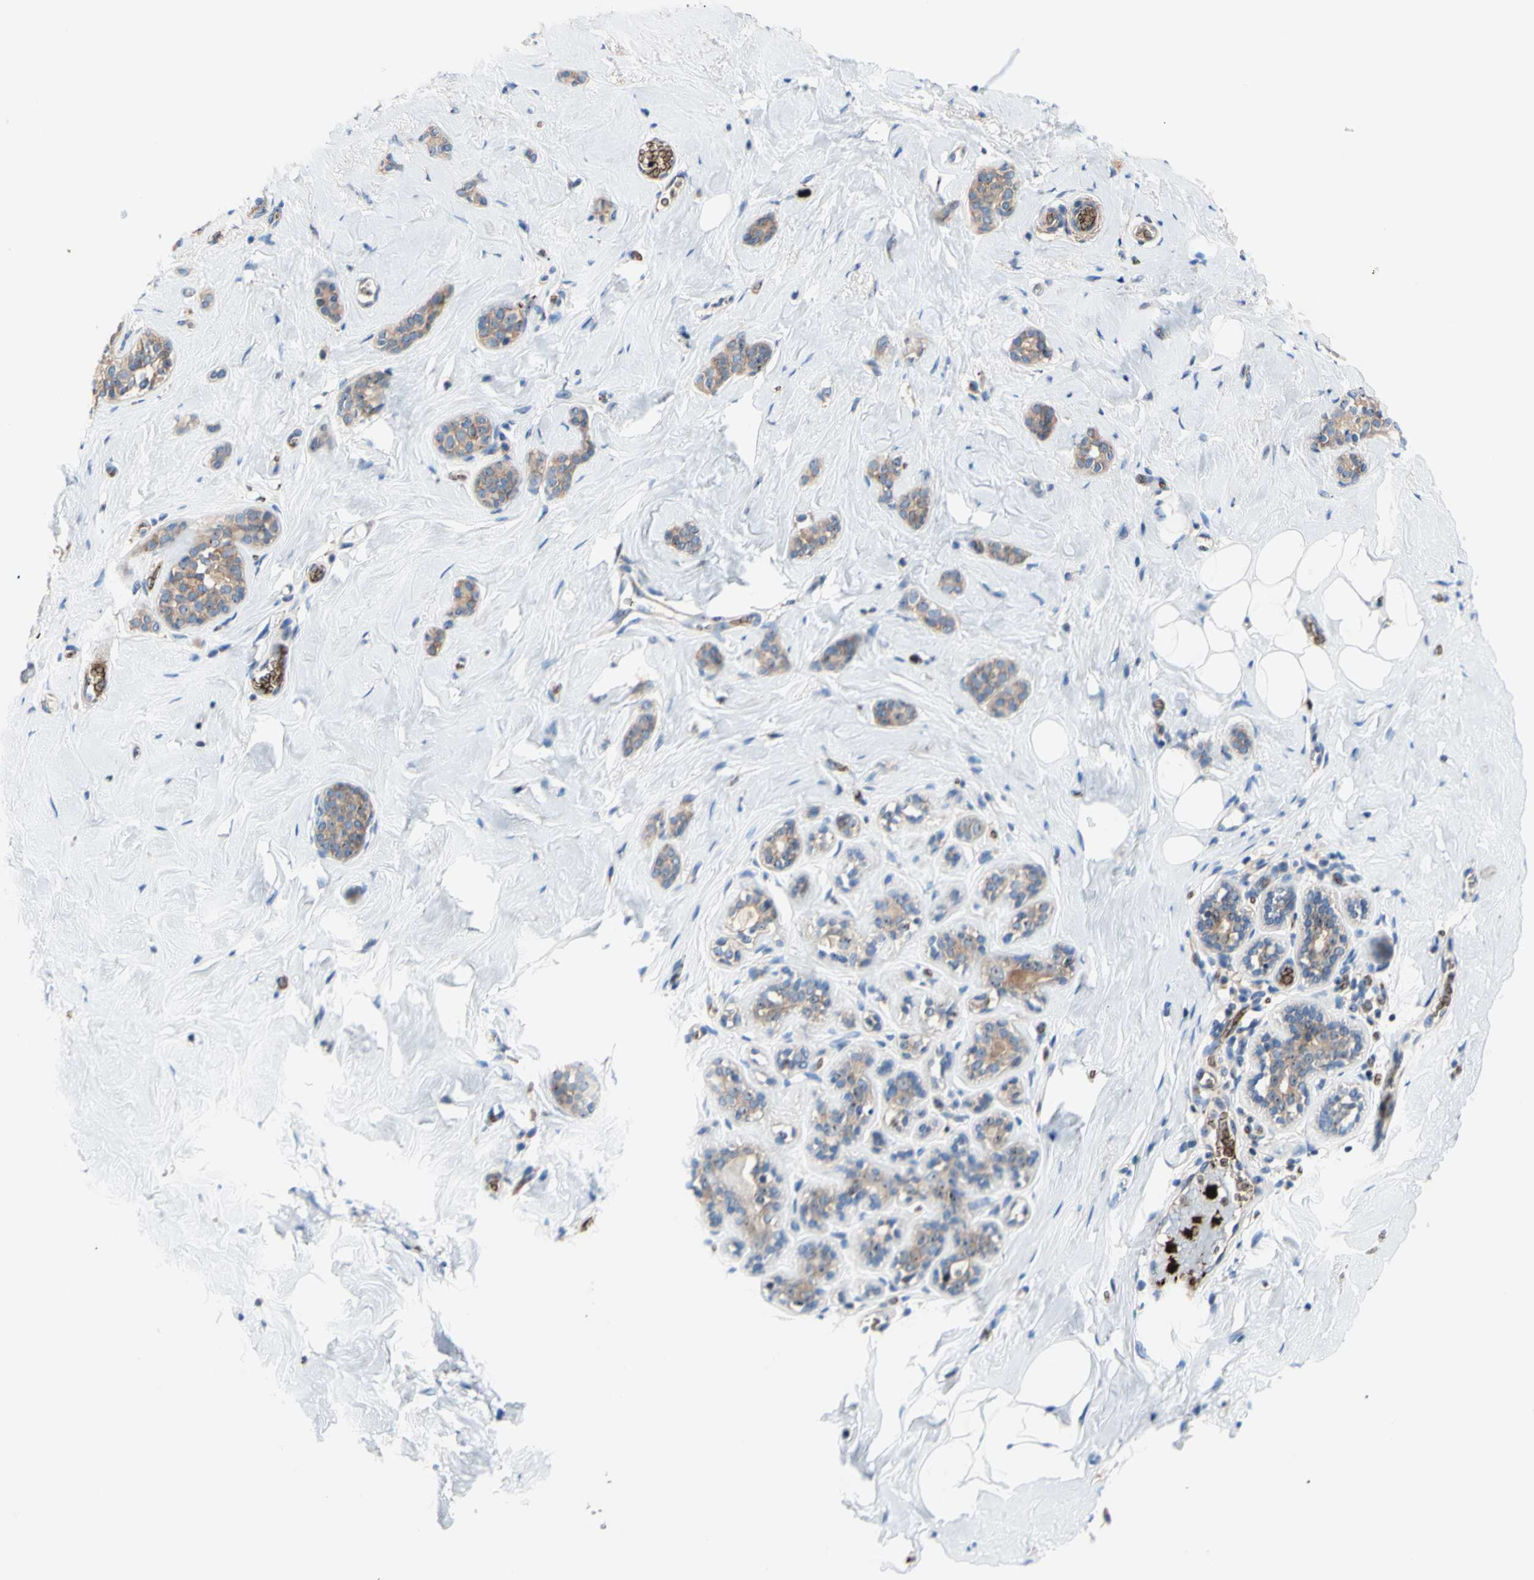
{"staining": {"intensity": "negative", "quantity": "none", "location": "none"}, "tissue": "breast", "cell_type": "Adipocytes", "image_type": "normal", "snomed": [{"axis": "morphology", "description": "Normal tissue, NOS"}, {"axis": "topography", "description": "Breast"}], "caption": "This is a image of immunohistochemistry staining of benign breast, which shows no staining in adipocytes.", "gene": "USP9X", "patient": {"sex": "female", "age": 75}}